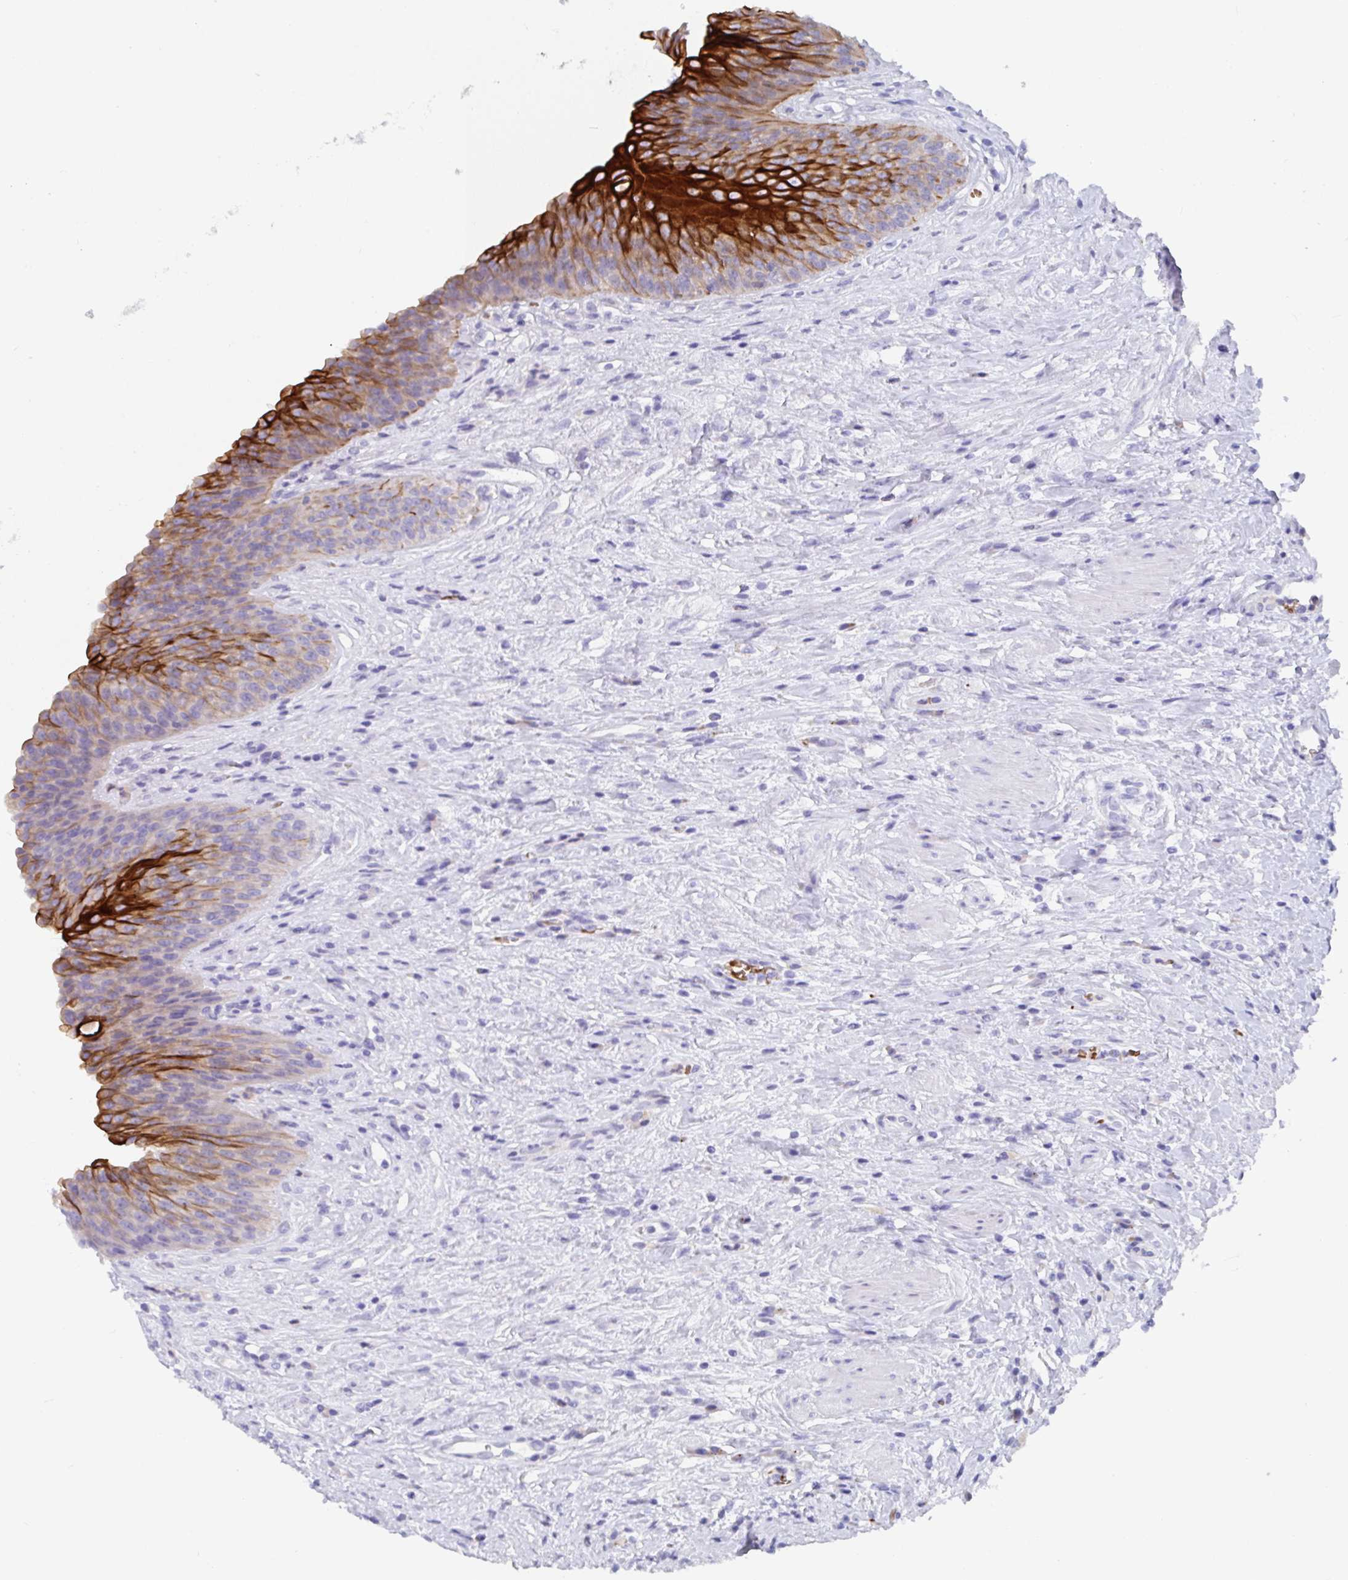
{"staining": {"intensity": "strong", "quantity": "25%-75%", "location": "cytoplasmic/membranous"}, "tissue": "urinary bladder", "cell_type": "Urothelial cells", "image_type": "normal", "snomed": [{"axis": "morphology", "description": "Normal tissue, NOS"}, {"axis": "topography", "description": "Urinary bladder"}], "caption": "A micrograph of urinary bladder stained for a protein exhibits strong cytoplasmic/membranous brown staining in urothelial cells. (Brightfield microscopy of DAB IHC at high magnification).", "gene": "CLDN8", "patient": {"sex": "female", "age": 56}}